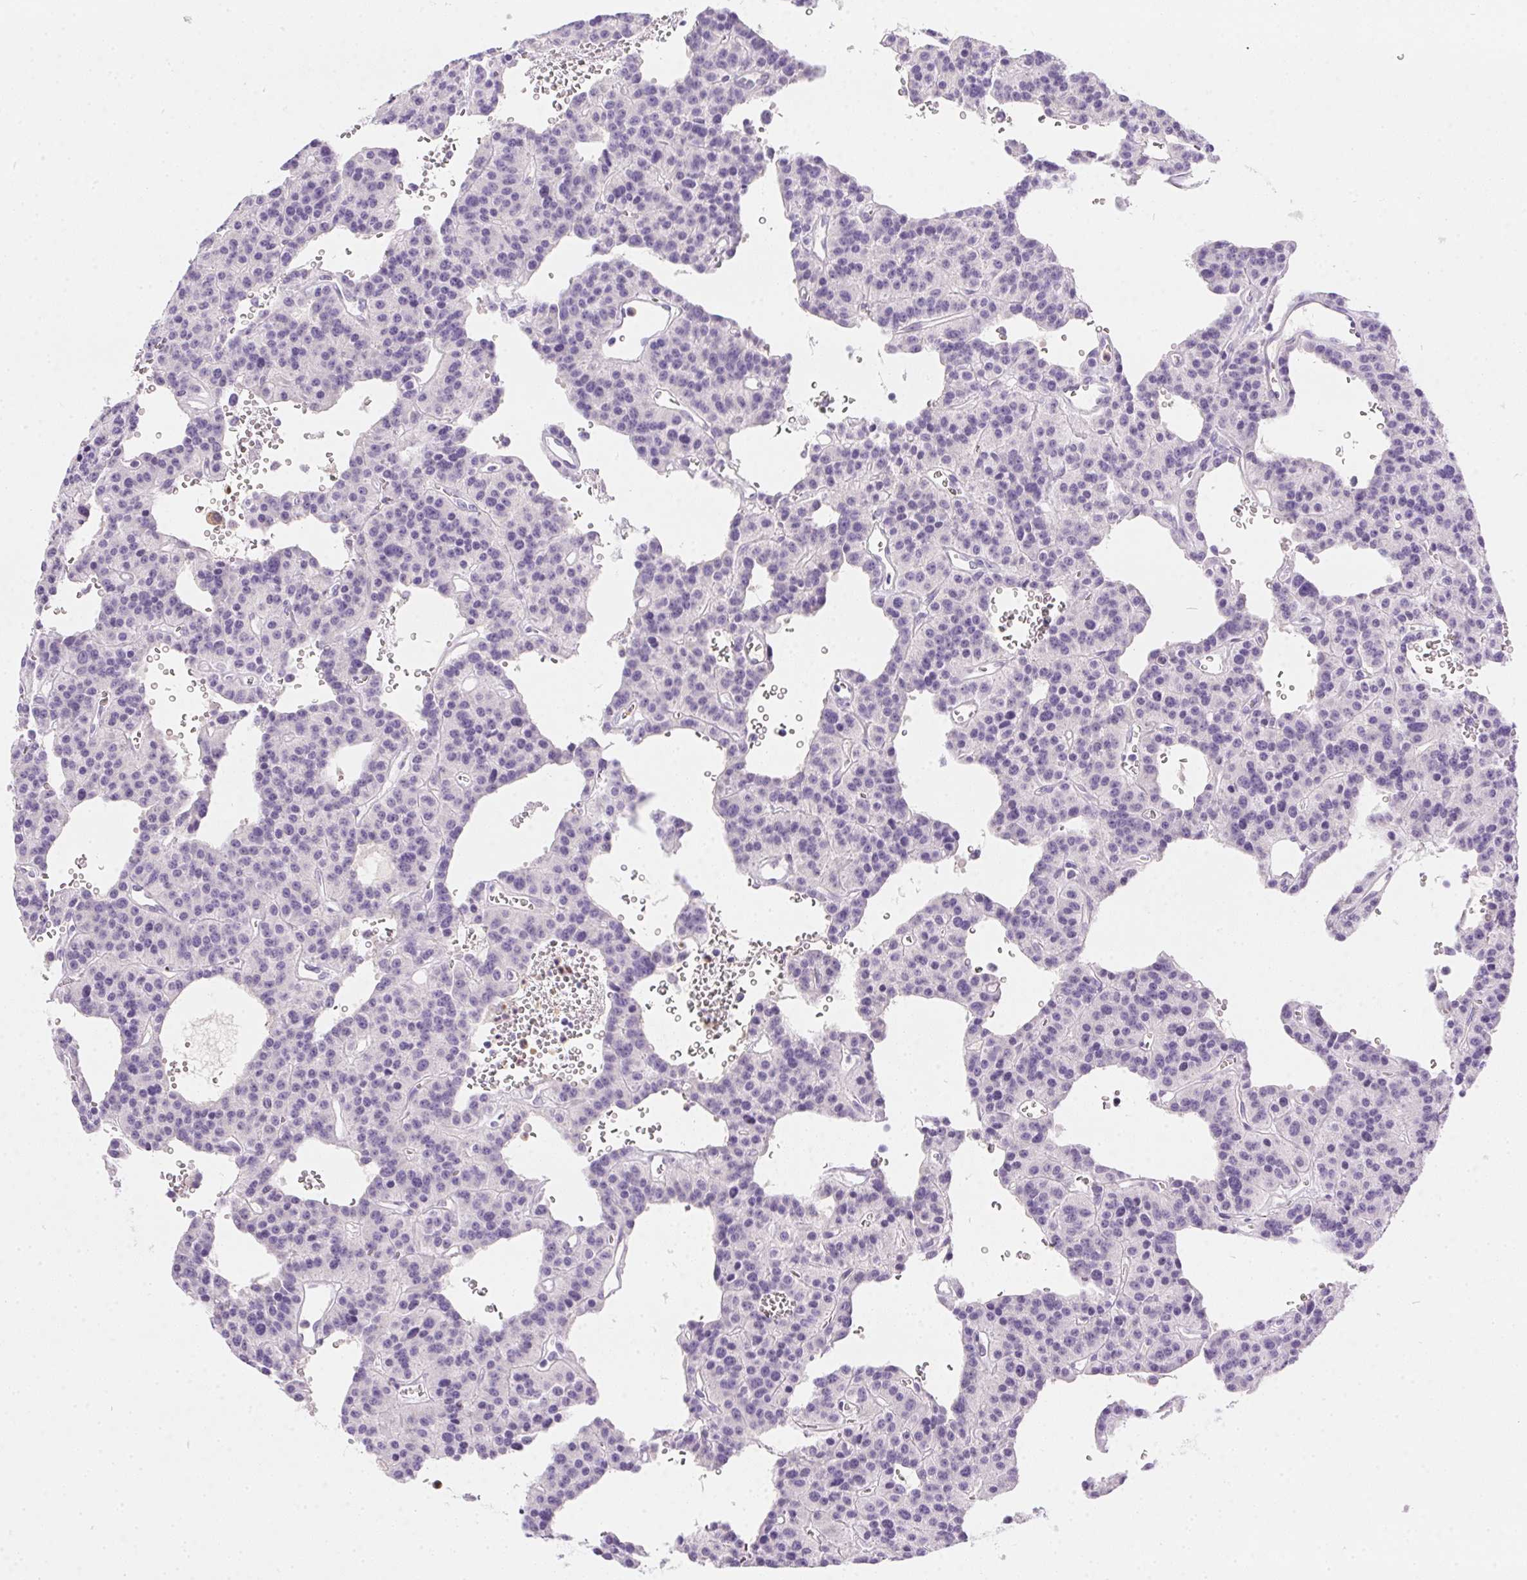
{"staining": {"intensity": "negative", "quantity": "none", "location": "none"}, "tissue": "carcinoid", "cell_type": "Tumor cells", "image_type": "cancer", "snomed": [{"axis": "morphology", "description": "Carcinoid, malignant, NOS"}, {"axis": "topography", "description": "Lung"}], "caption": "Immunohistochemistry (IHC) of carcinoid (malignant) shows no staining in tumor cells.", "gene": "SSTR4", "patient": {"sex": "female", "age": 71}}